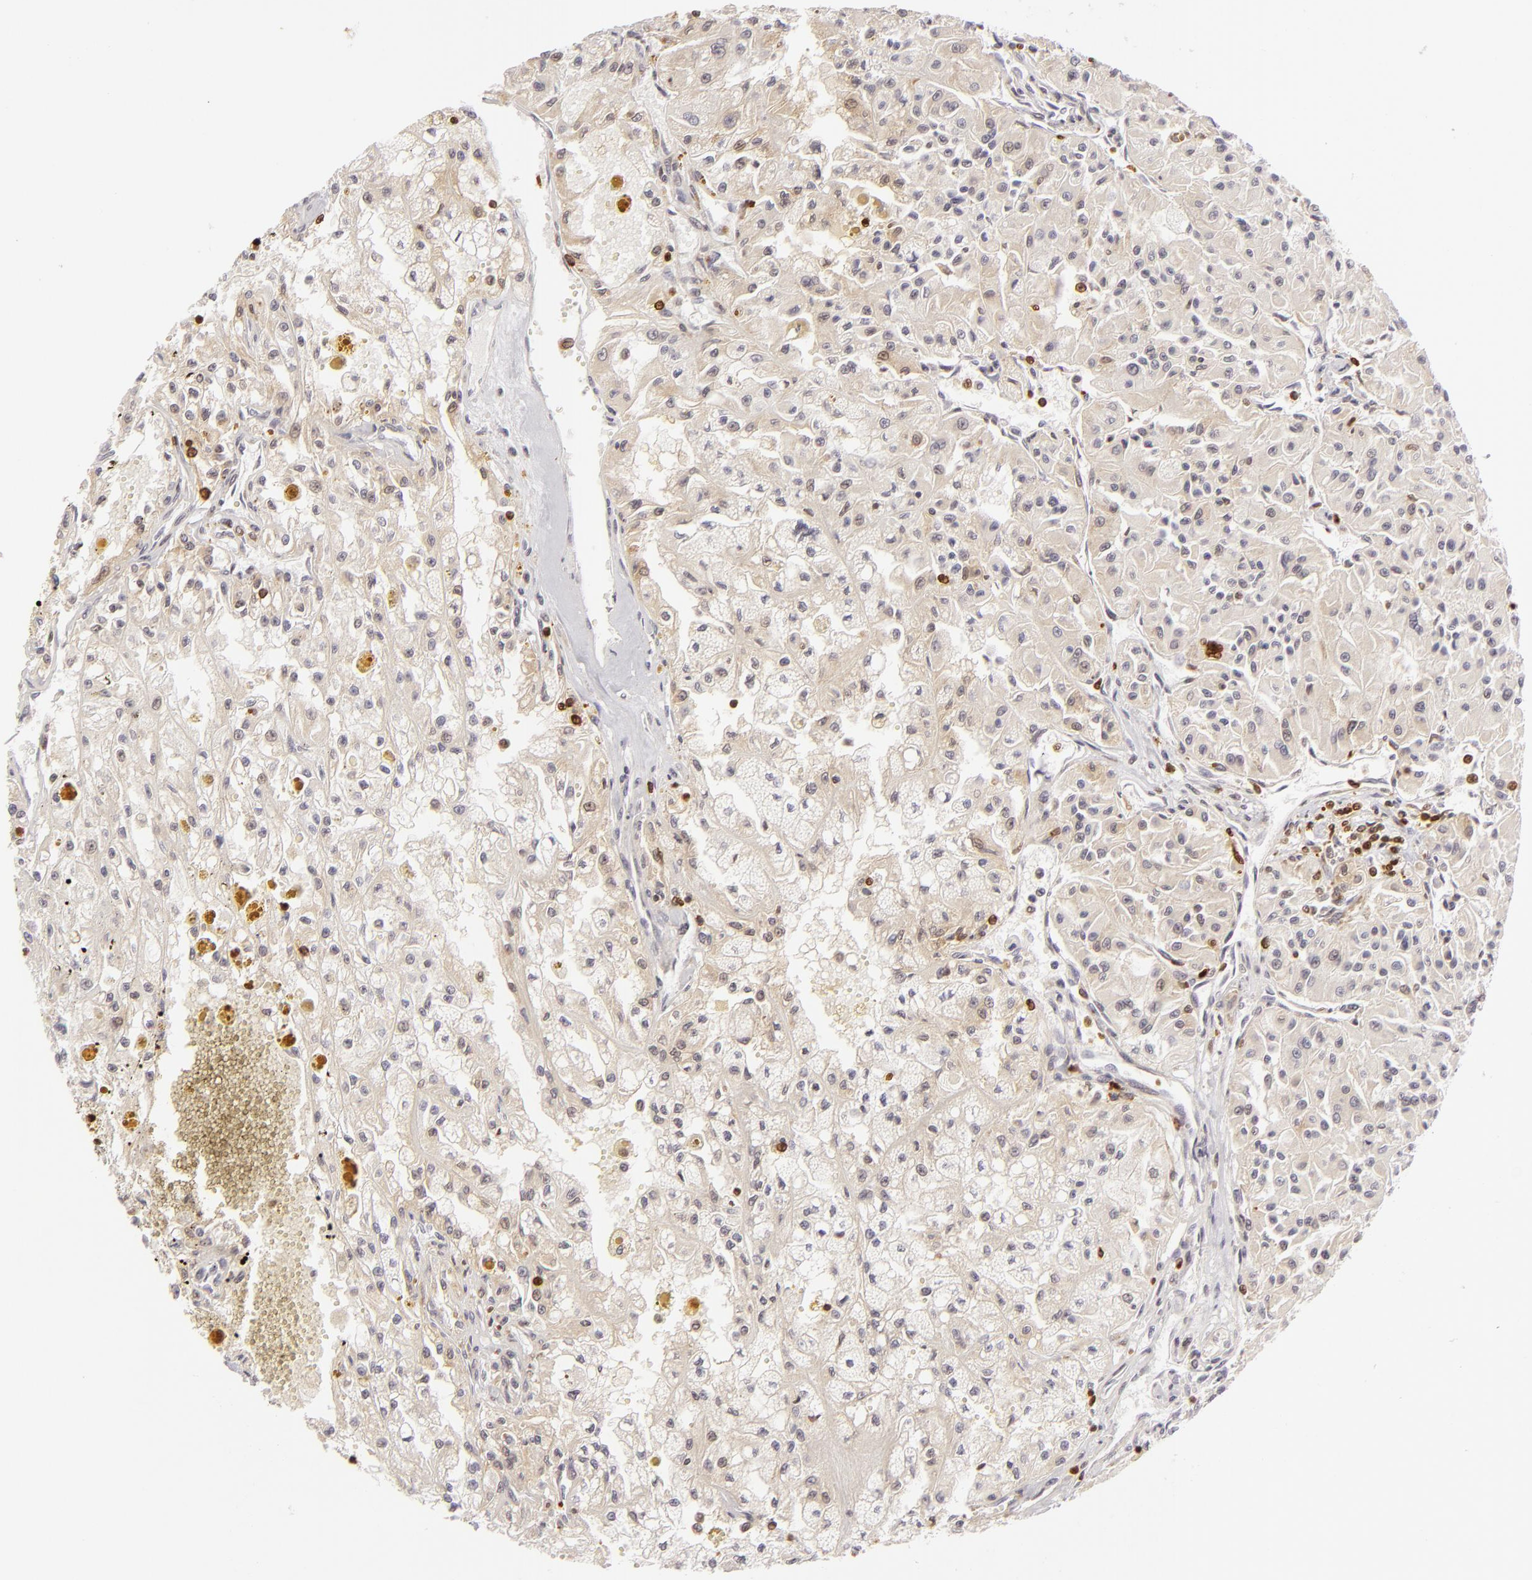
{"staining": {"intensity": "moderate", "quantity": ">75%", "location": "cytoplasmic/membranous"}, "tissue": "renal cancer", "cell_type": "Tumor cells", "image_type": "cancer", "snomed": [{"axis": "morphology", "description": "Adenocarcinoma, NOS"}, {"axis": "topography", "description": "Kidney"}], "caption": "A histopathology image showing moderate cytoplasmic/membranous expression in about >75% of tumor cells in renal cancer, as visualized by brown immunohistochemical staining.", "gene": "APOBEC3G", "patient": {"sex": "male", "age": 78}}